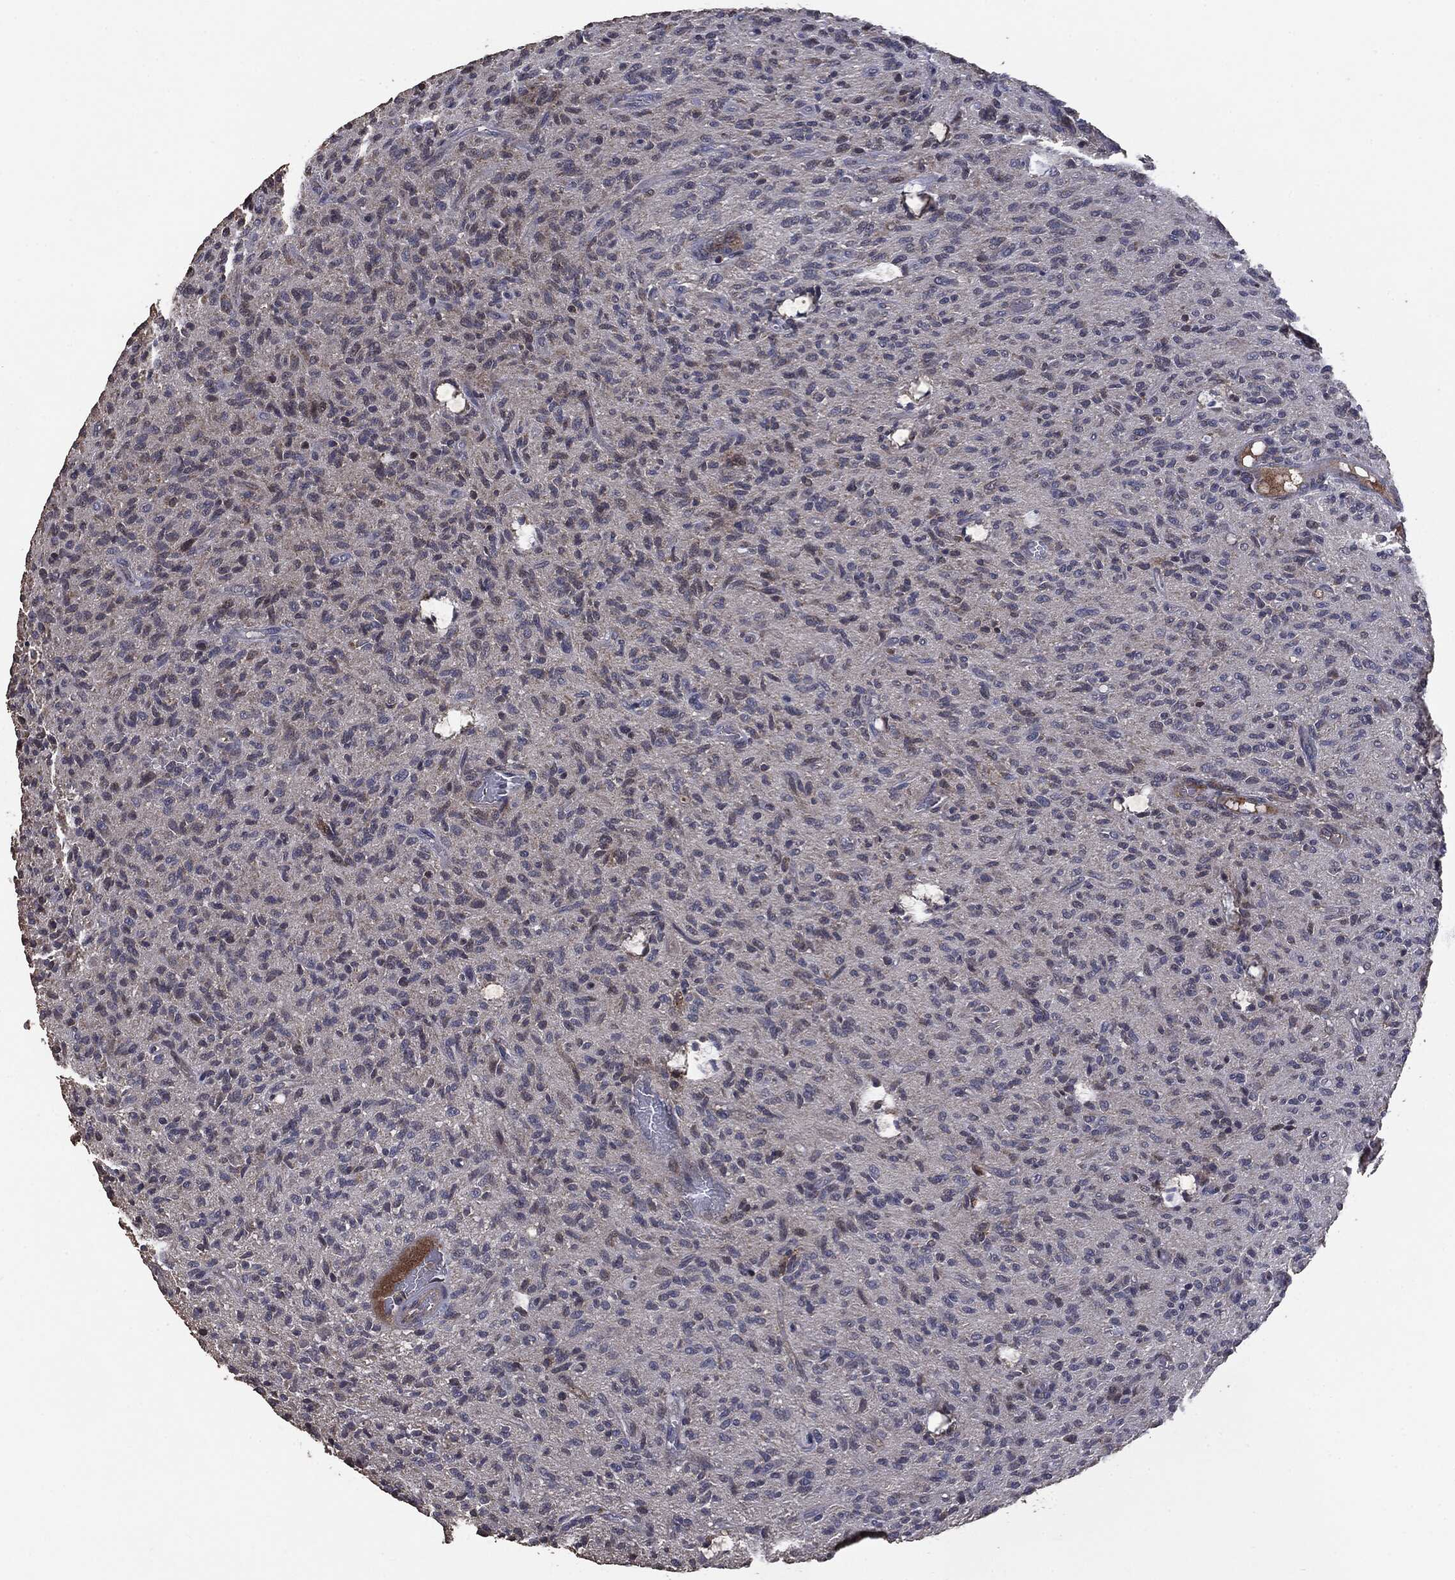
{"staining": {"intensity": "negative", "quantity": "none", "location": "none"}, "tissue": "glioma", "cell_type": "Tumor cells", "image_type": "cancer", "snomed": [{"axis": "morphology", "description": "Glioma, malignant, High grade"}, {"axis": "topography", "description": "Brain"}], "caption": "Image shows no protein positivity in tumor cells of malignant glioma (high-grade) tissue.", "gene": "MTOR", "patient": {"sex": "male", "age": 64}}